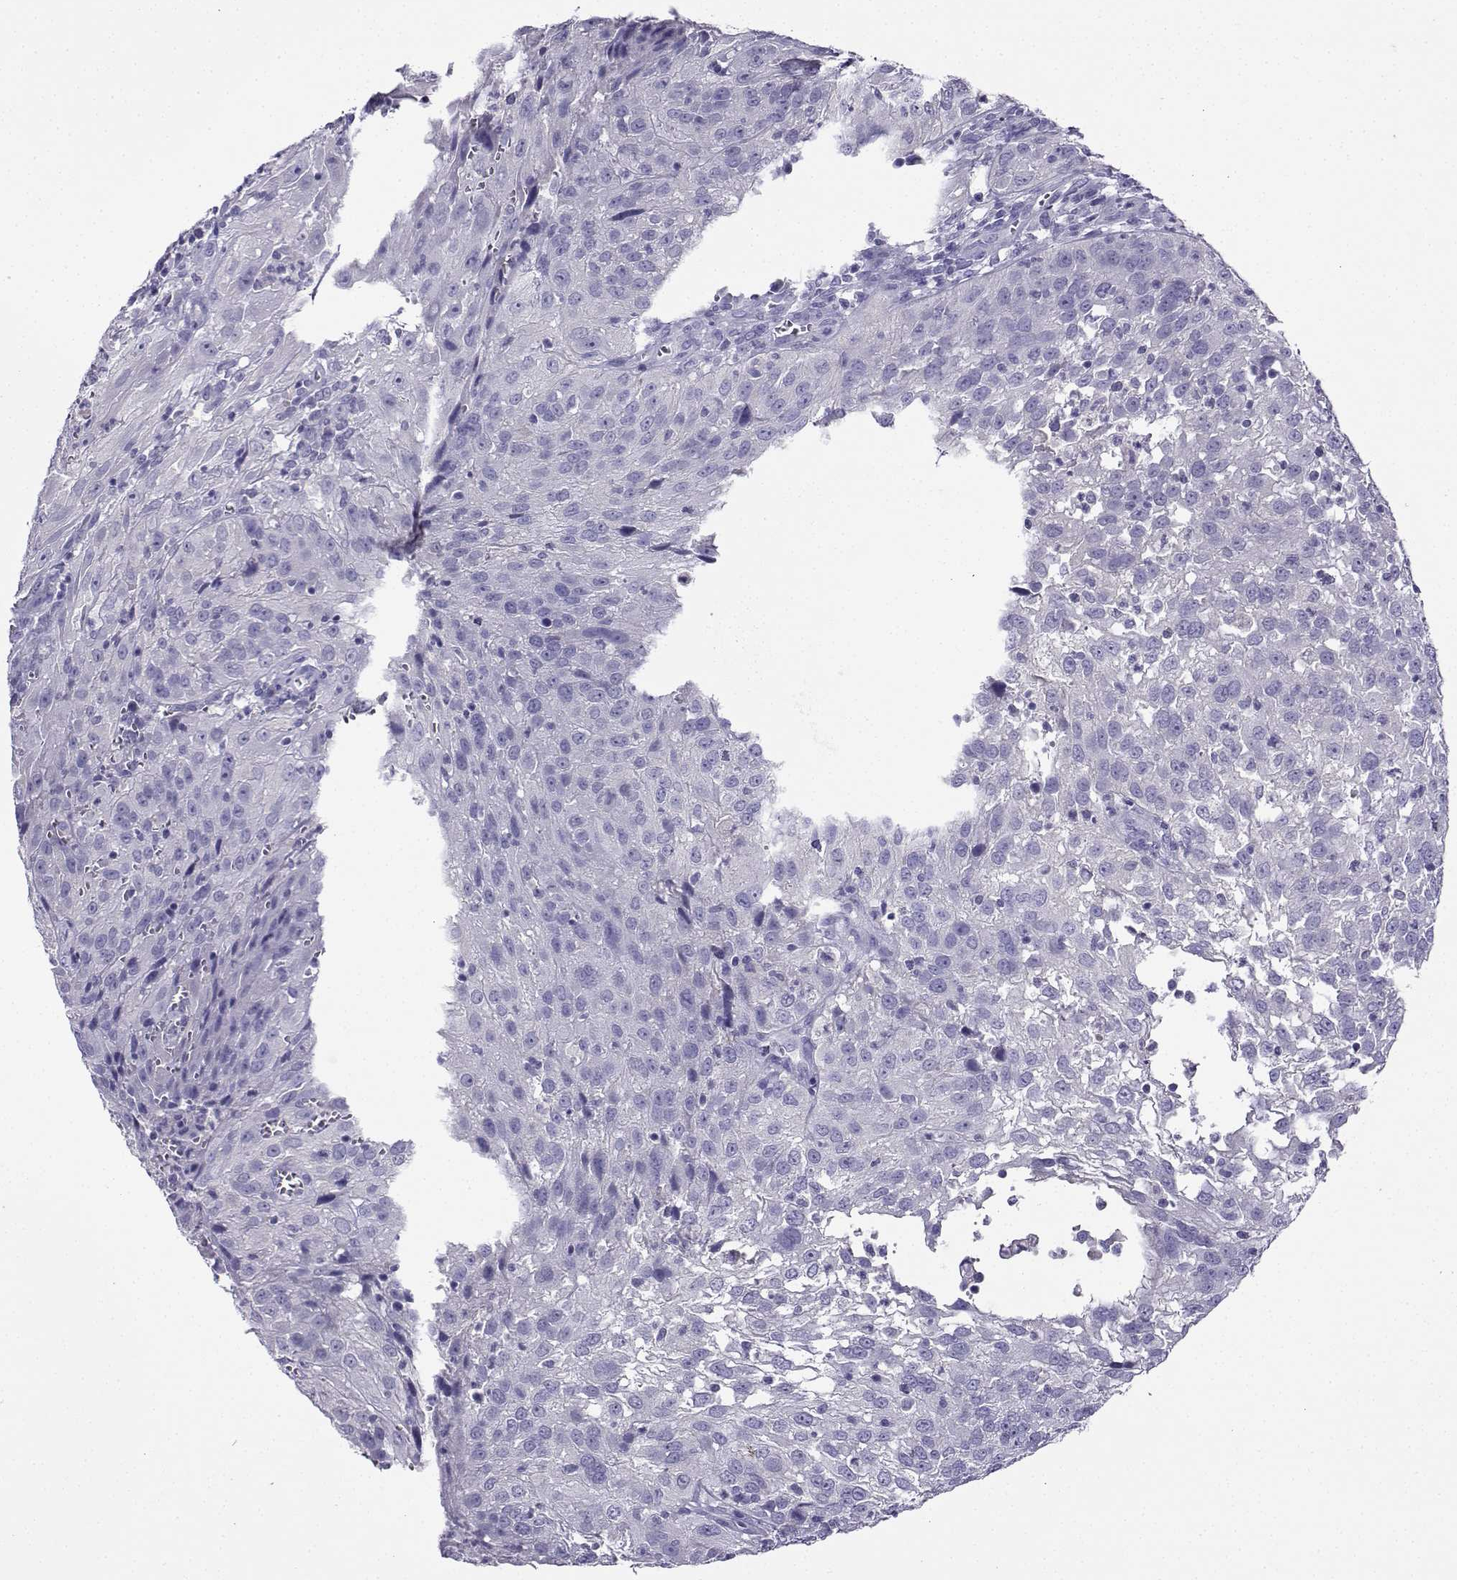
{"staining": {"intensity": "negative", "quantity": "none", "location": "none"}, "tissue": "cervical cancer", "cell_type": "Tumor cells", "image_type": "cancer", "snomed": [{"axis": "morphology", "description": "Squamous cell carcinoma, NOS"}, {"axis": "topography", "description": "Cervix"}], "caption": "The photomicrograph reveals no staining of tumor cells in cervical squamous cell carcinoma. (DAB (3,3'-diaminobenzidine) immunohistochemistry, high magnification).", "gene": "LINGO1", "patient": {"sex": "female", "age": 32}}